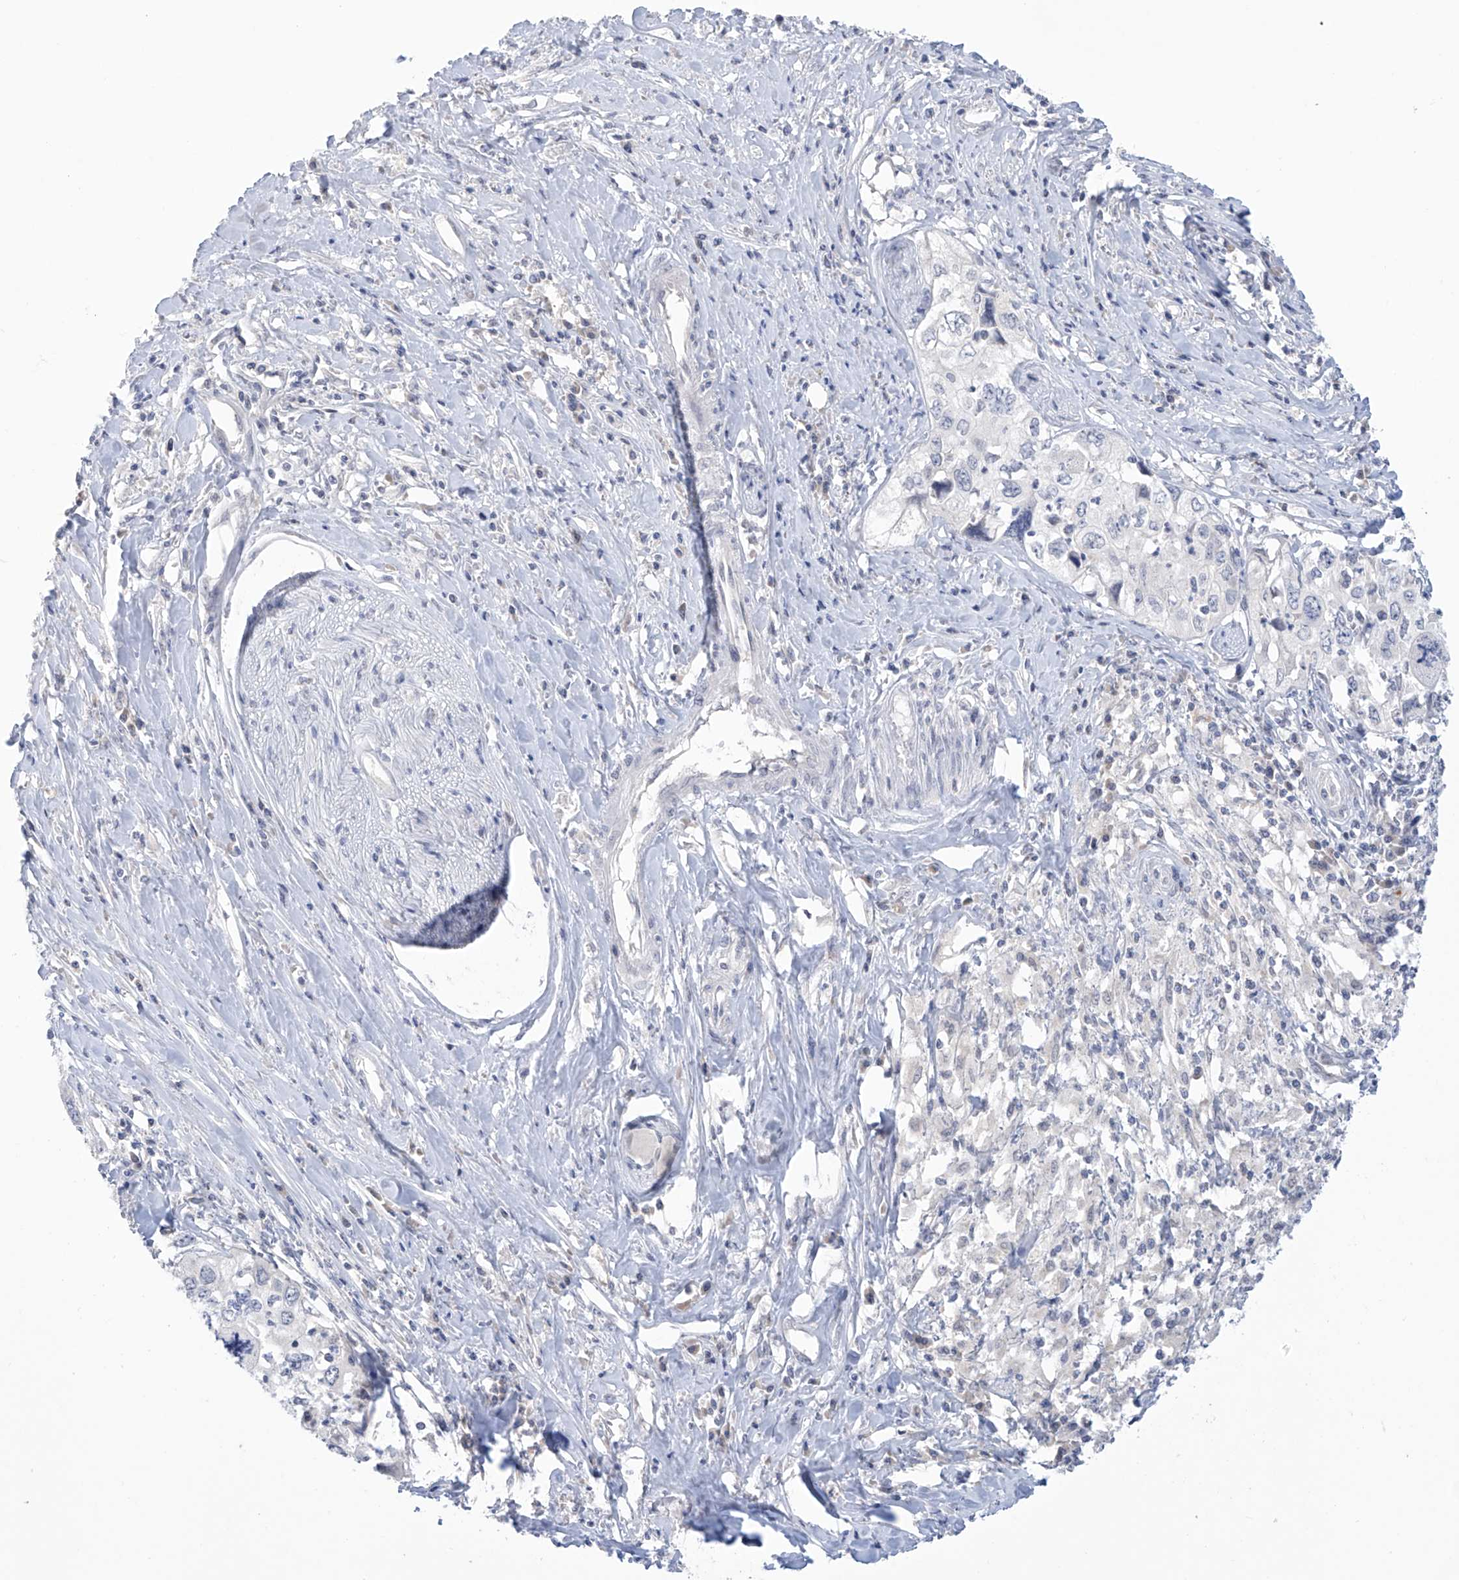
{"staining": {"intensity": "negative", "quantity": "none", "location": "none"}, "tissue": "cervical cancer", "cell_type": "Tumor cells", "image_type": "cancer", "snomed": [{"axis": "morphology", "description": "Squamous cell carcinoma, NOS"}, {"axis": "topography", "description": "Cervix"}], "caption": "IHC of human squamous cell carcinoma (cervical) shows no positivity in tumor cells.", "gene": "IBA57", "patient": {"sex": "female", "age": 31}}